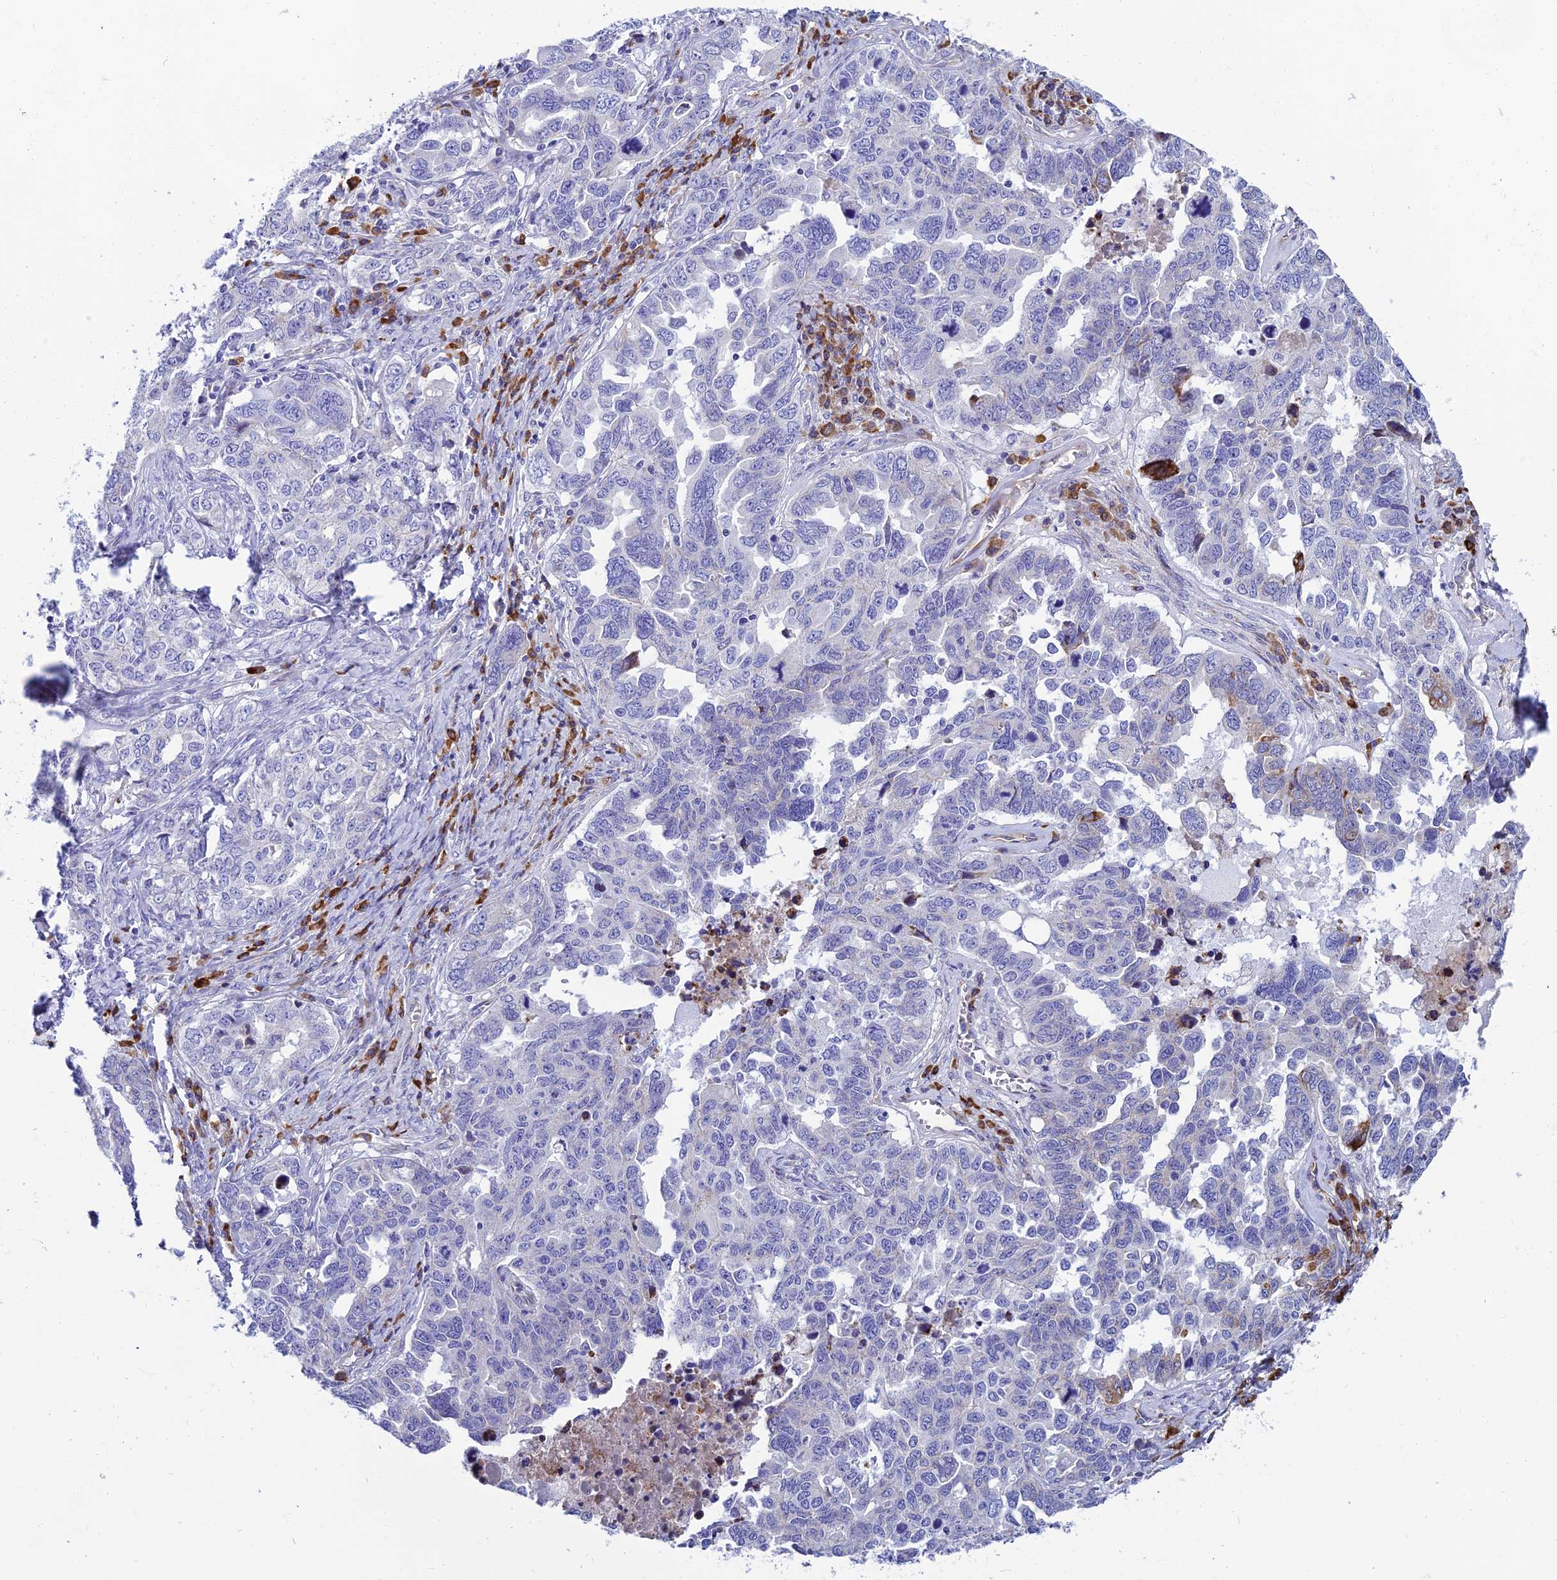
{"staining": {"intensity": "negative", "quantity": "none", "location": "none"}, "tissue": "ovarian cancer", "cell_type": "Tumor cells", "image_type": "cancer", "snomed": [{"axis": "morphology", "description": "Carcinoma, endometroid"}, {"axis": "topography", "description": "Ovary"}], "caption": "This is a micrograph of immunohistochemistry (IHC) staining of endometroid carcinoma (ovarian), which shows no expression in tumor cells.", "gene": "MACIR", "patient": {"sex": "female", "age": 62}}